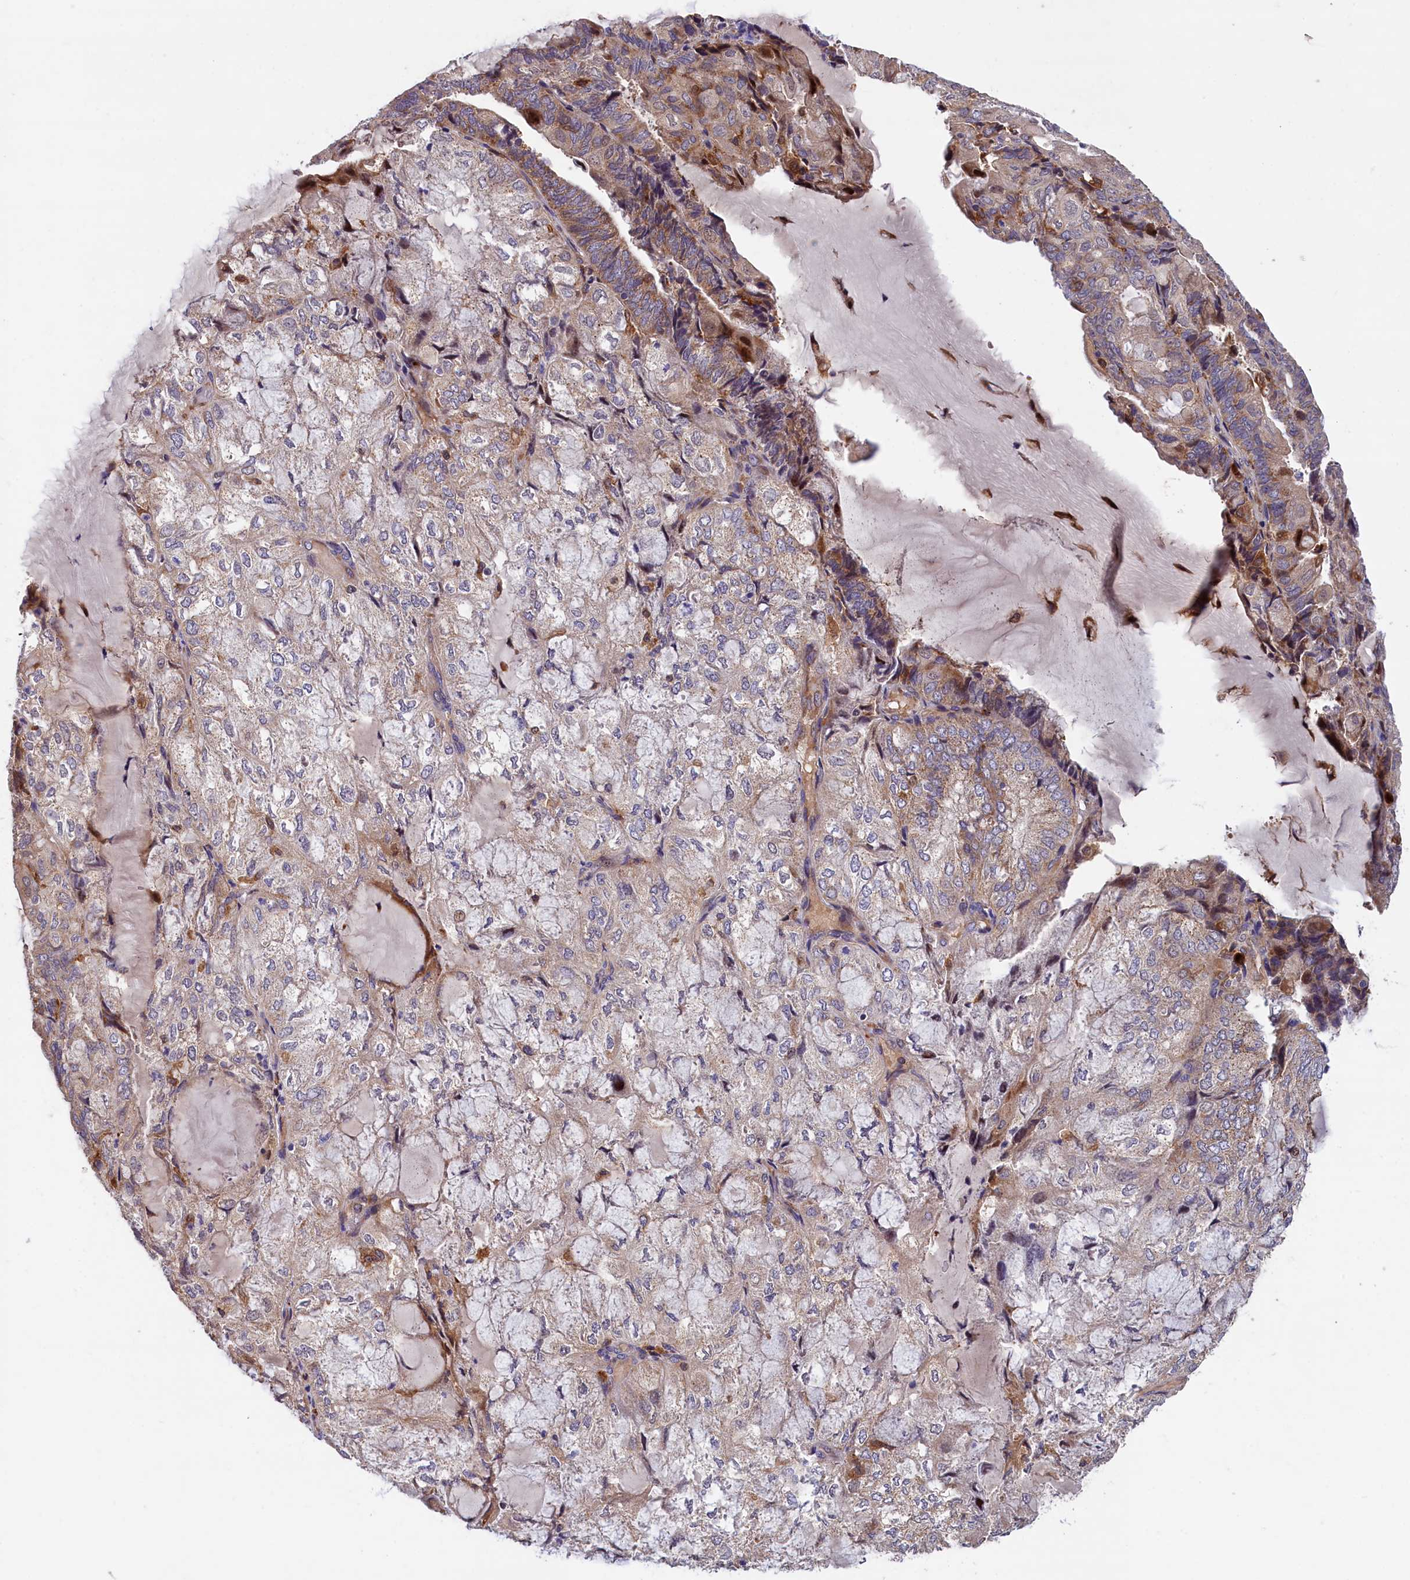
{"staining": {"intensity": "moderate", "quantity": "25%-75%", "location": "cytoplasmic/membranous"}, "tissue": "endometrial cancer", "cell_type": "Tumor cells", "image_type": "cancer", "snomed": [{"axis": "morphology", "description": "Adenocarcinoma, NOS"}, {"axis": "topography", "description": "Endometrium"}], "caption": "Endometrial adenocarcinoma tissue reveals moderate cytoplasmic/membranous staining in approximately 25%-75% of tumor cells (DAB IHC, brown staining for protein, blue staining for nuclei).", "gene": "NAIP", "patient": {"sex": "female", "age": 81}}